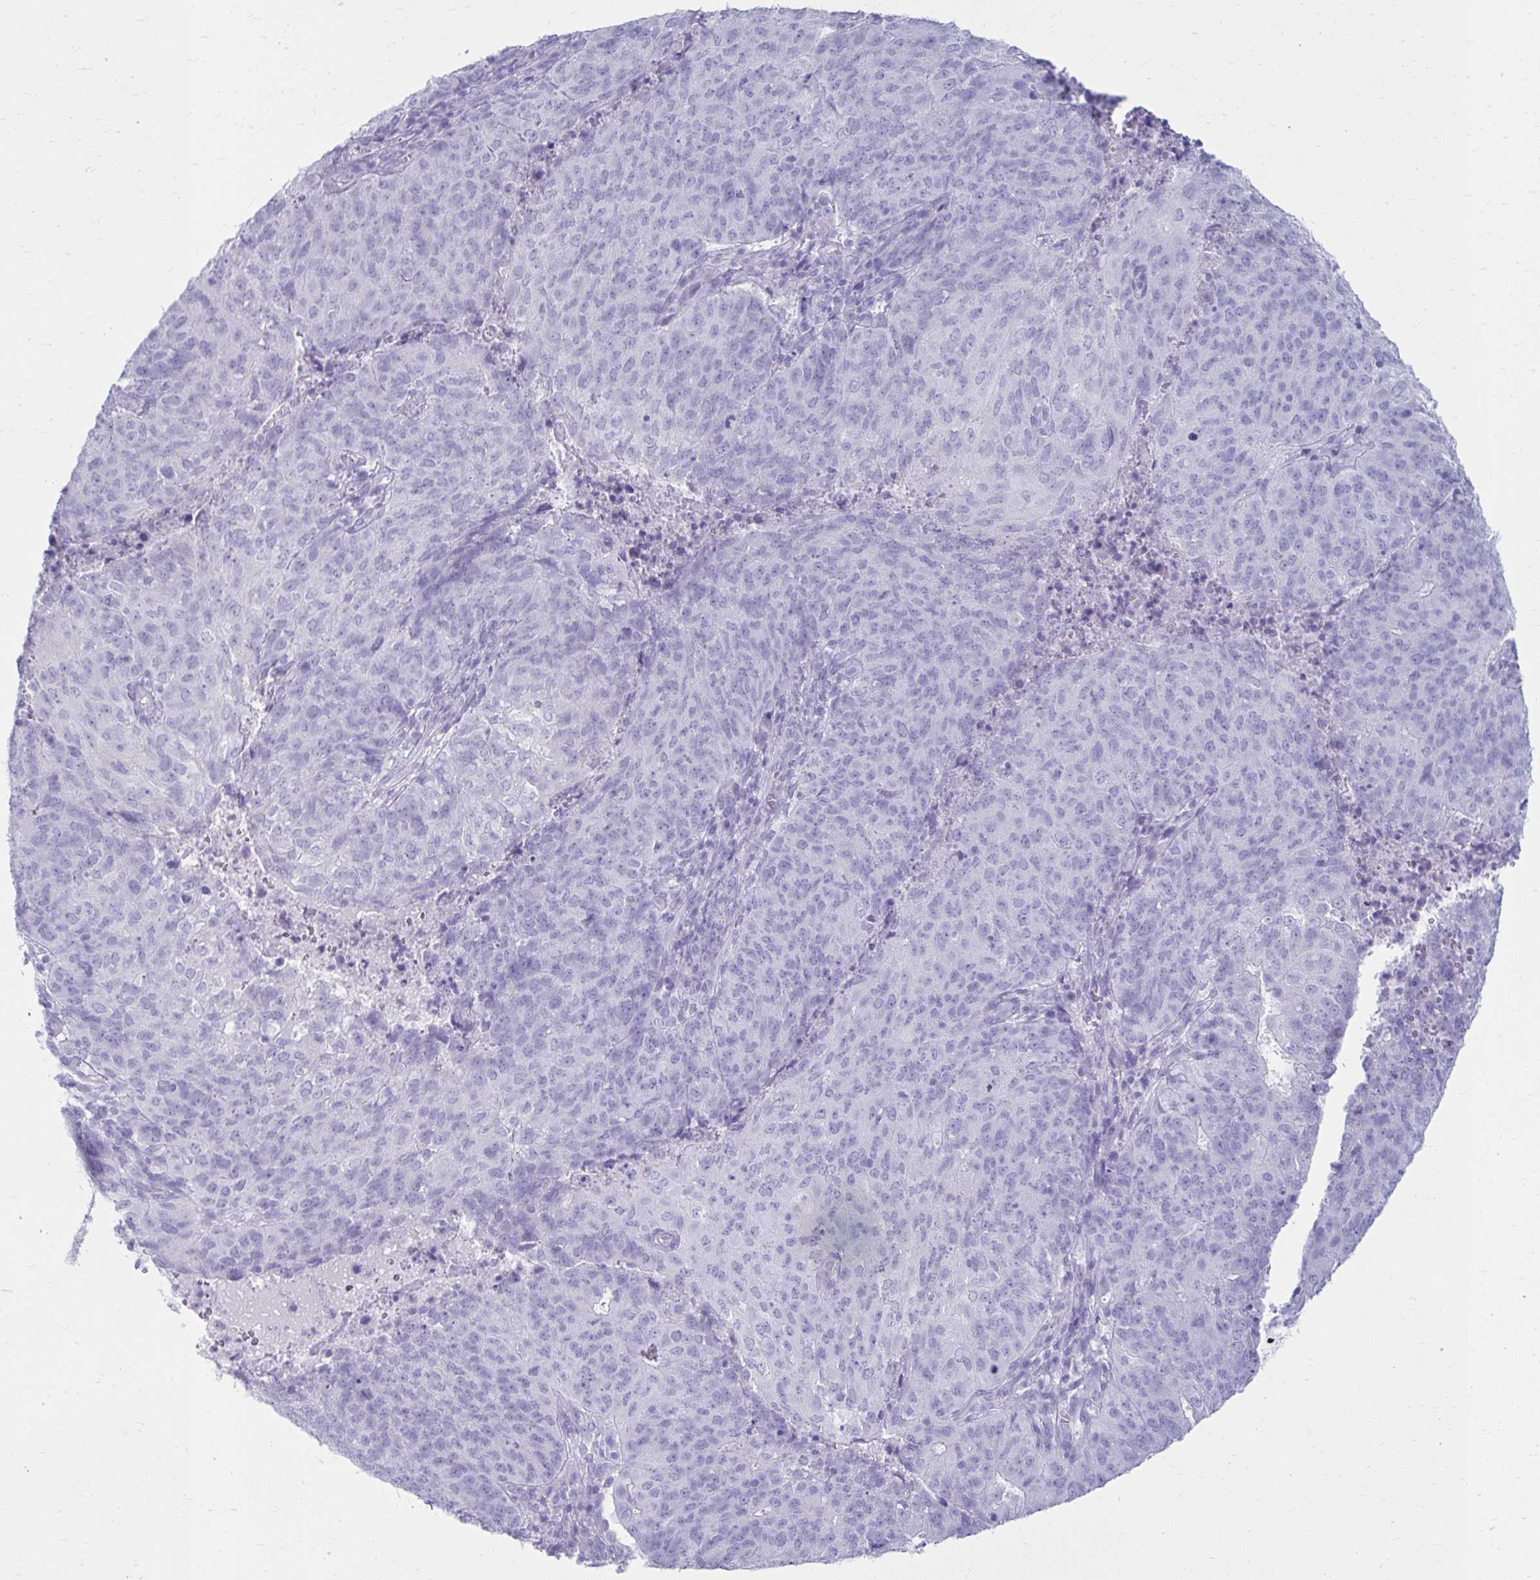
{"staining": {"intensity": "negative", "quantity": "none", "location": "none"}, "tissue": "endometrial cancer", "cell_type": "Tumor cells", "image_type": "cancer", "snomed": [{"axis": "morphology", "description": "Adenocarcinoma, NOS"}, {"axis": "topography", "description": "Endometrium"}], "caption": "This photomicrograph is of endometrial cancer stained with immunohistochemistry (IHC) to label a protein in brown with the nuclei are counter-stained blue. There is no expression in tumor cells. Brightfield microscopy of immunohistochemistry stained with DAB (brown) and hematoxylin (blue), captured at high magnification.", "gene": "ATP4B", "patient": {"sex": "female", "age": 82}}